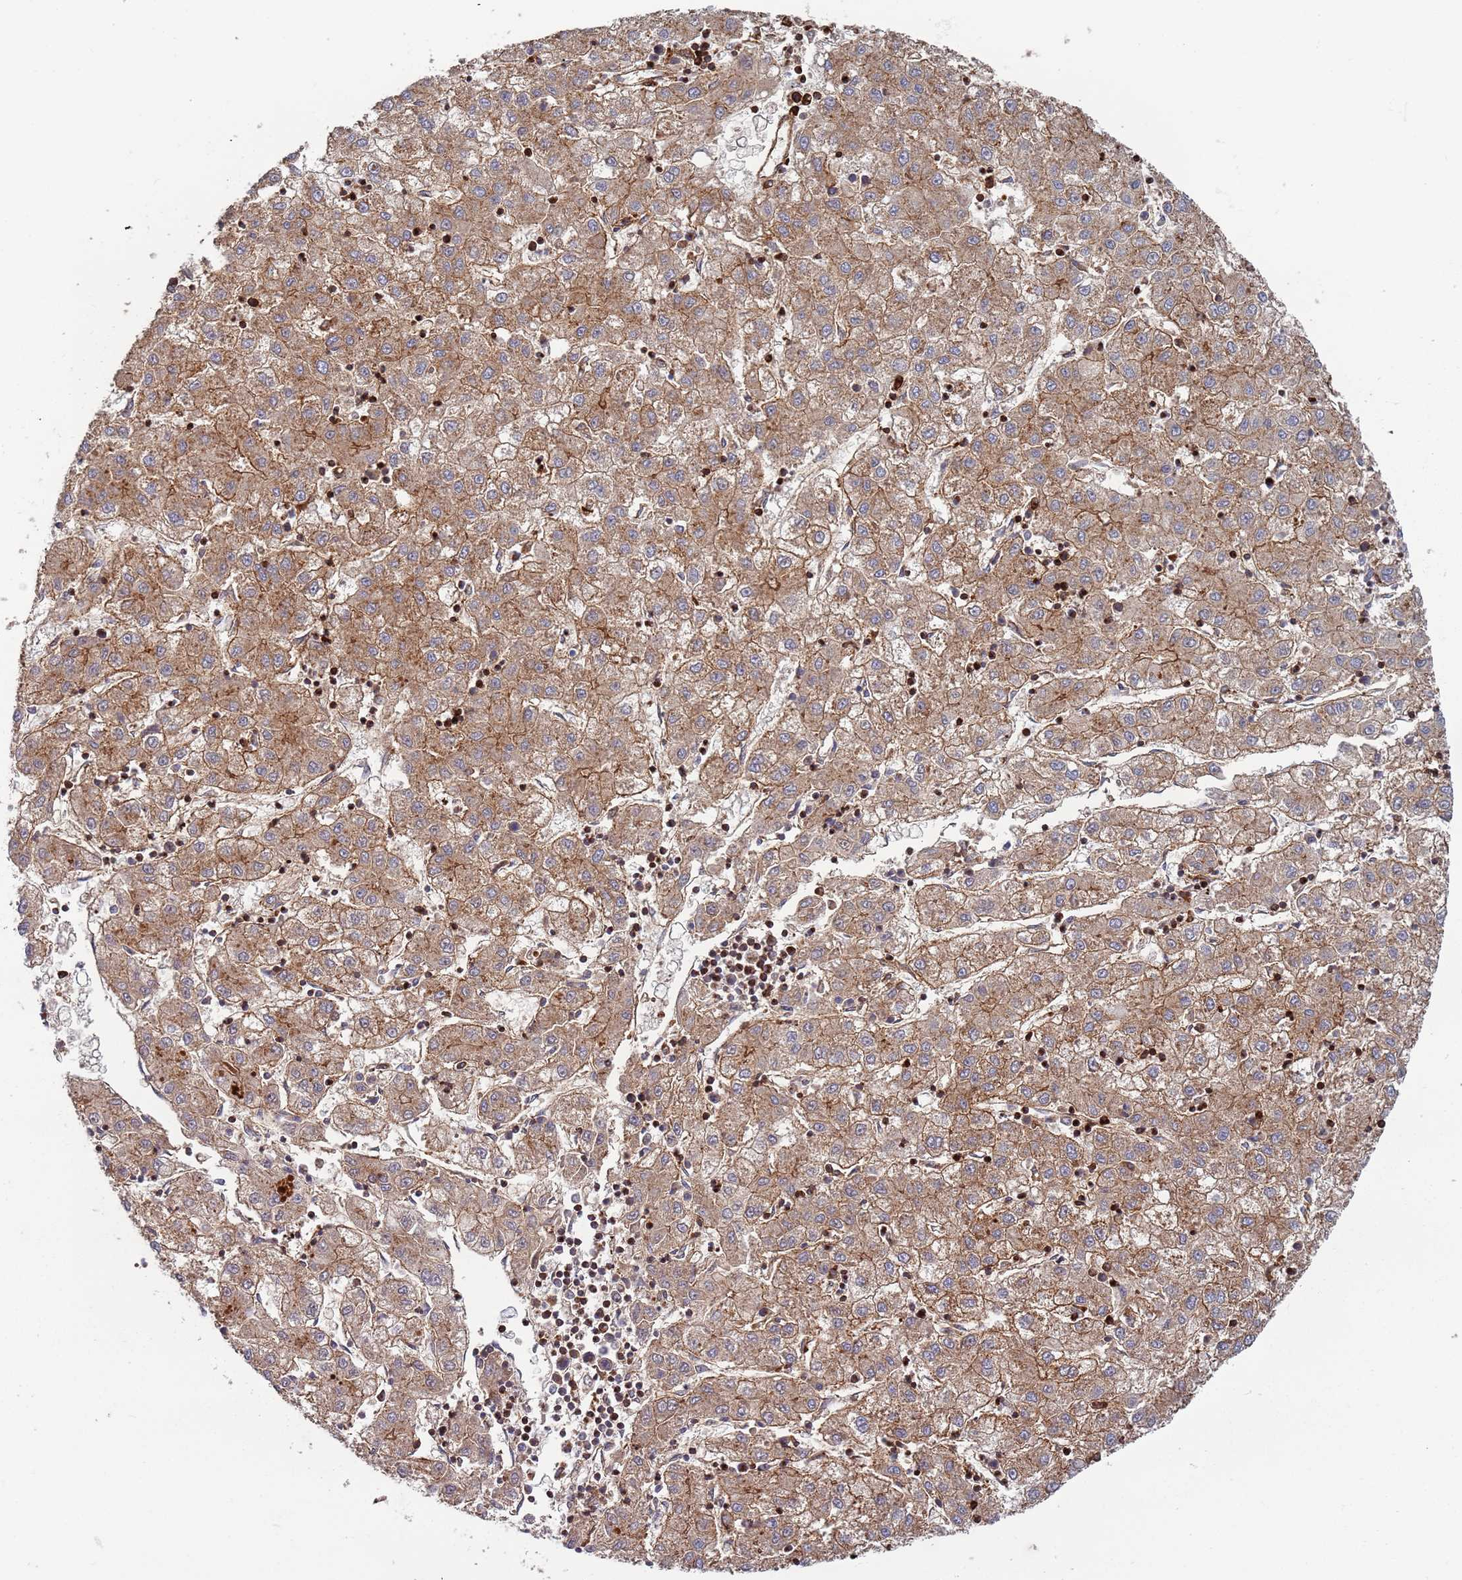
{"staining": {"intensity": "moderate", "quantity": ">75%", "location": "cytoplasmic/membranous"}, "tissue": "liver cancer", "cell_type": "Tumor cells", "image_type": "cancer", "snomed": [{"axis": "morphology", "description": "Carcinoma, Hepatocellular, NOS"}, {"axis": "topography", "description": "Liver"}], "caption": "IHC staining of hepatocellular carcinoma (liver), which displays medium levels of moderate cytoplasmic/membranous positivity in about >75% of tumor cells indicating moderate cytoplasmic/membranous protein expression. The staining was performed using DAB (3,3'-diaminobenzidine) (brown) for protein detection and nuclei were counterstained in hematoxylin (blue).", "gene": "MALRD1", "patient": {"sex": "male", "age": 72}}